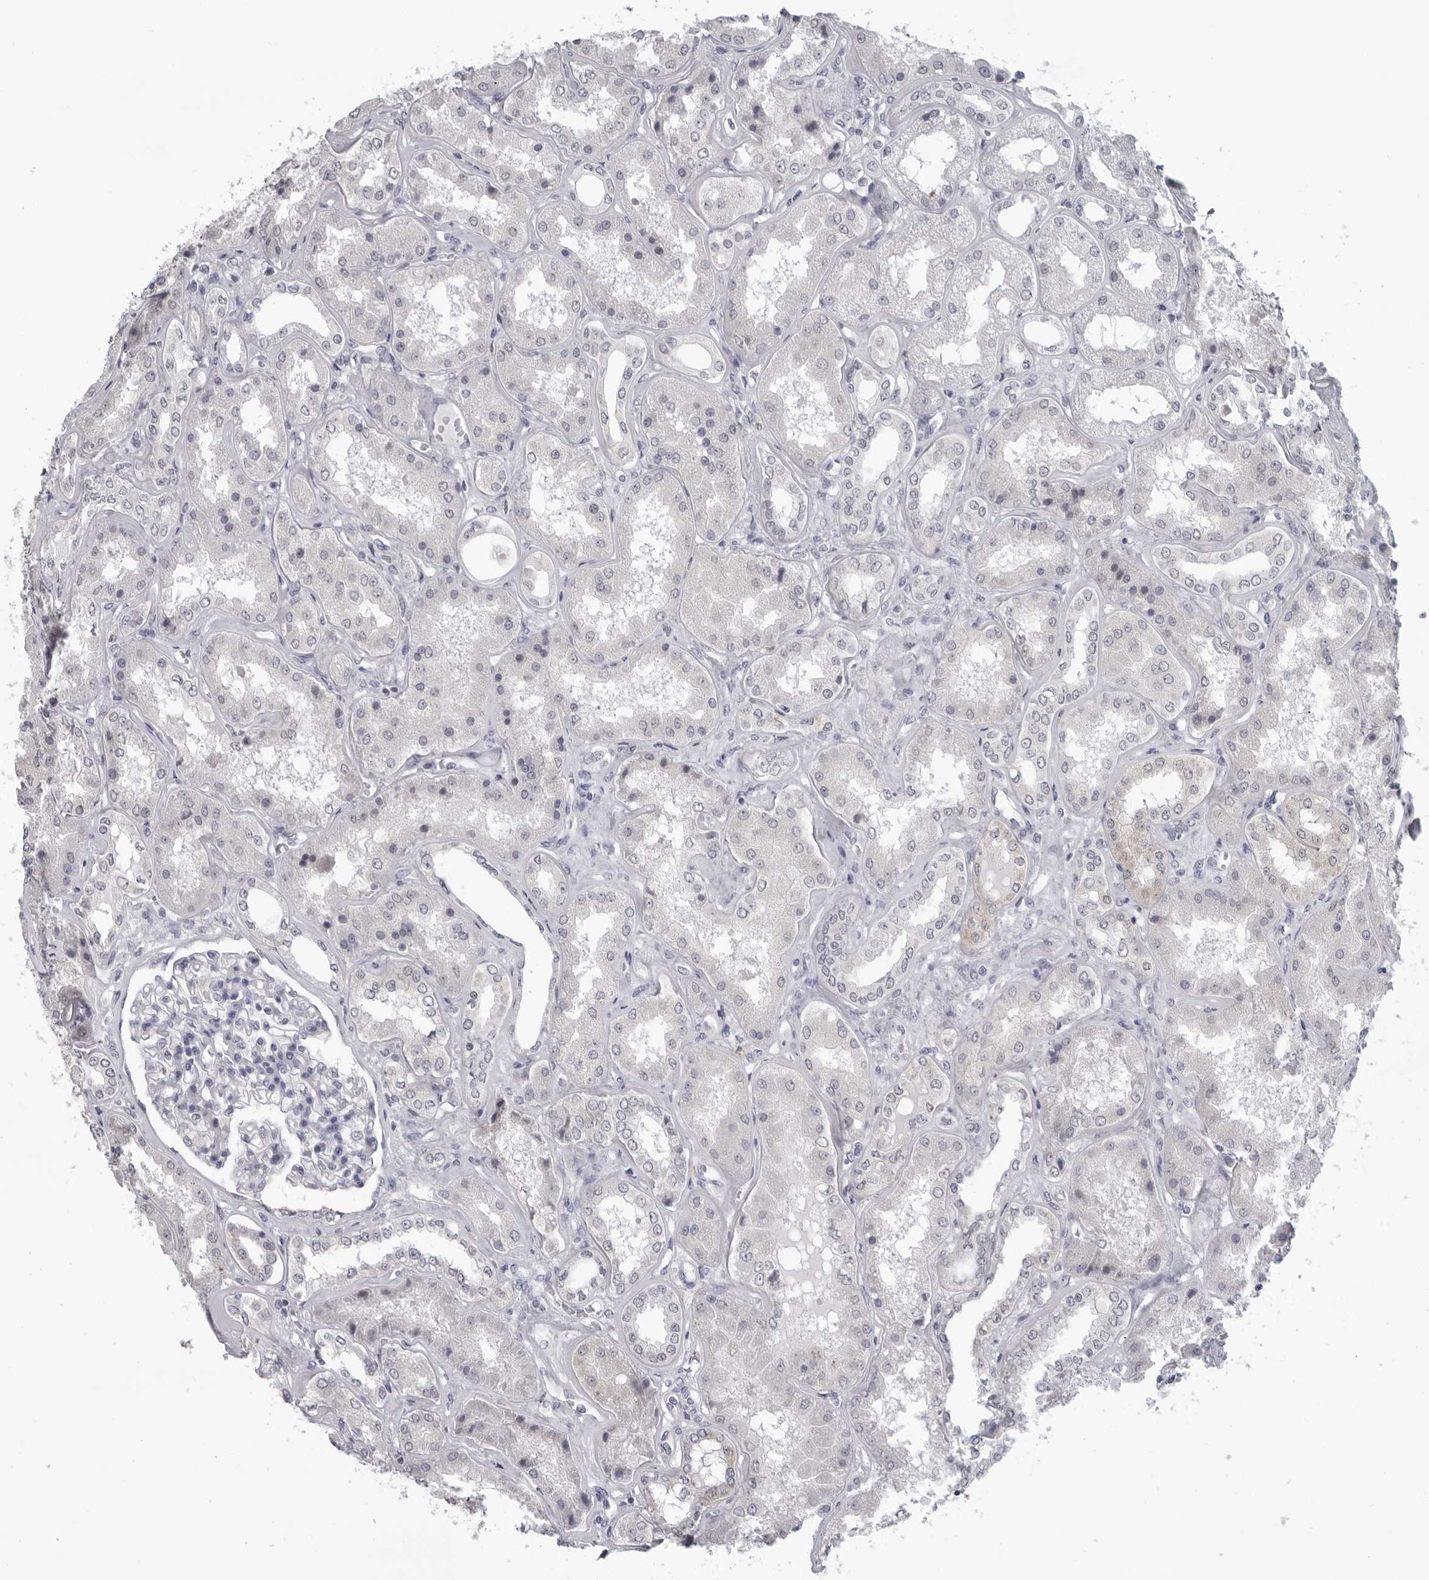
{"staining": {"intensity": "negative", "quantity": "none", "location": "none"}, "tissue": "kidney", "cell_type": "Cells in glomeruli", "image_type": "normal", "snomed": [{"axis": "morphology", "description": "Normal tissue, NOS"}, {"axis": "topography", "description": "Kidney"}], "caption": "Kidney was stained to show a protein in brown. There is no significant positivity in cells in glomeruli.", "gene": "OPLAH", "patient": {"sex": "female", "age": 56}}